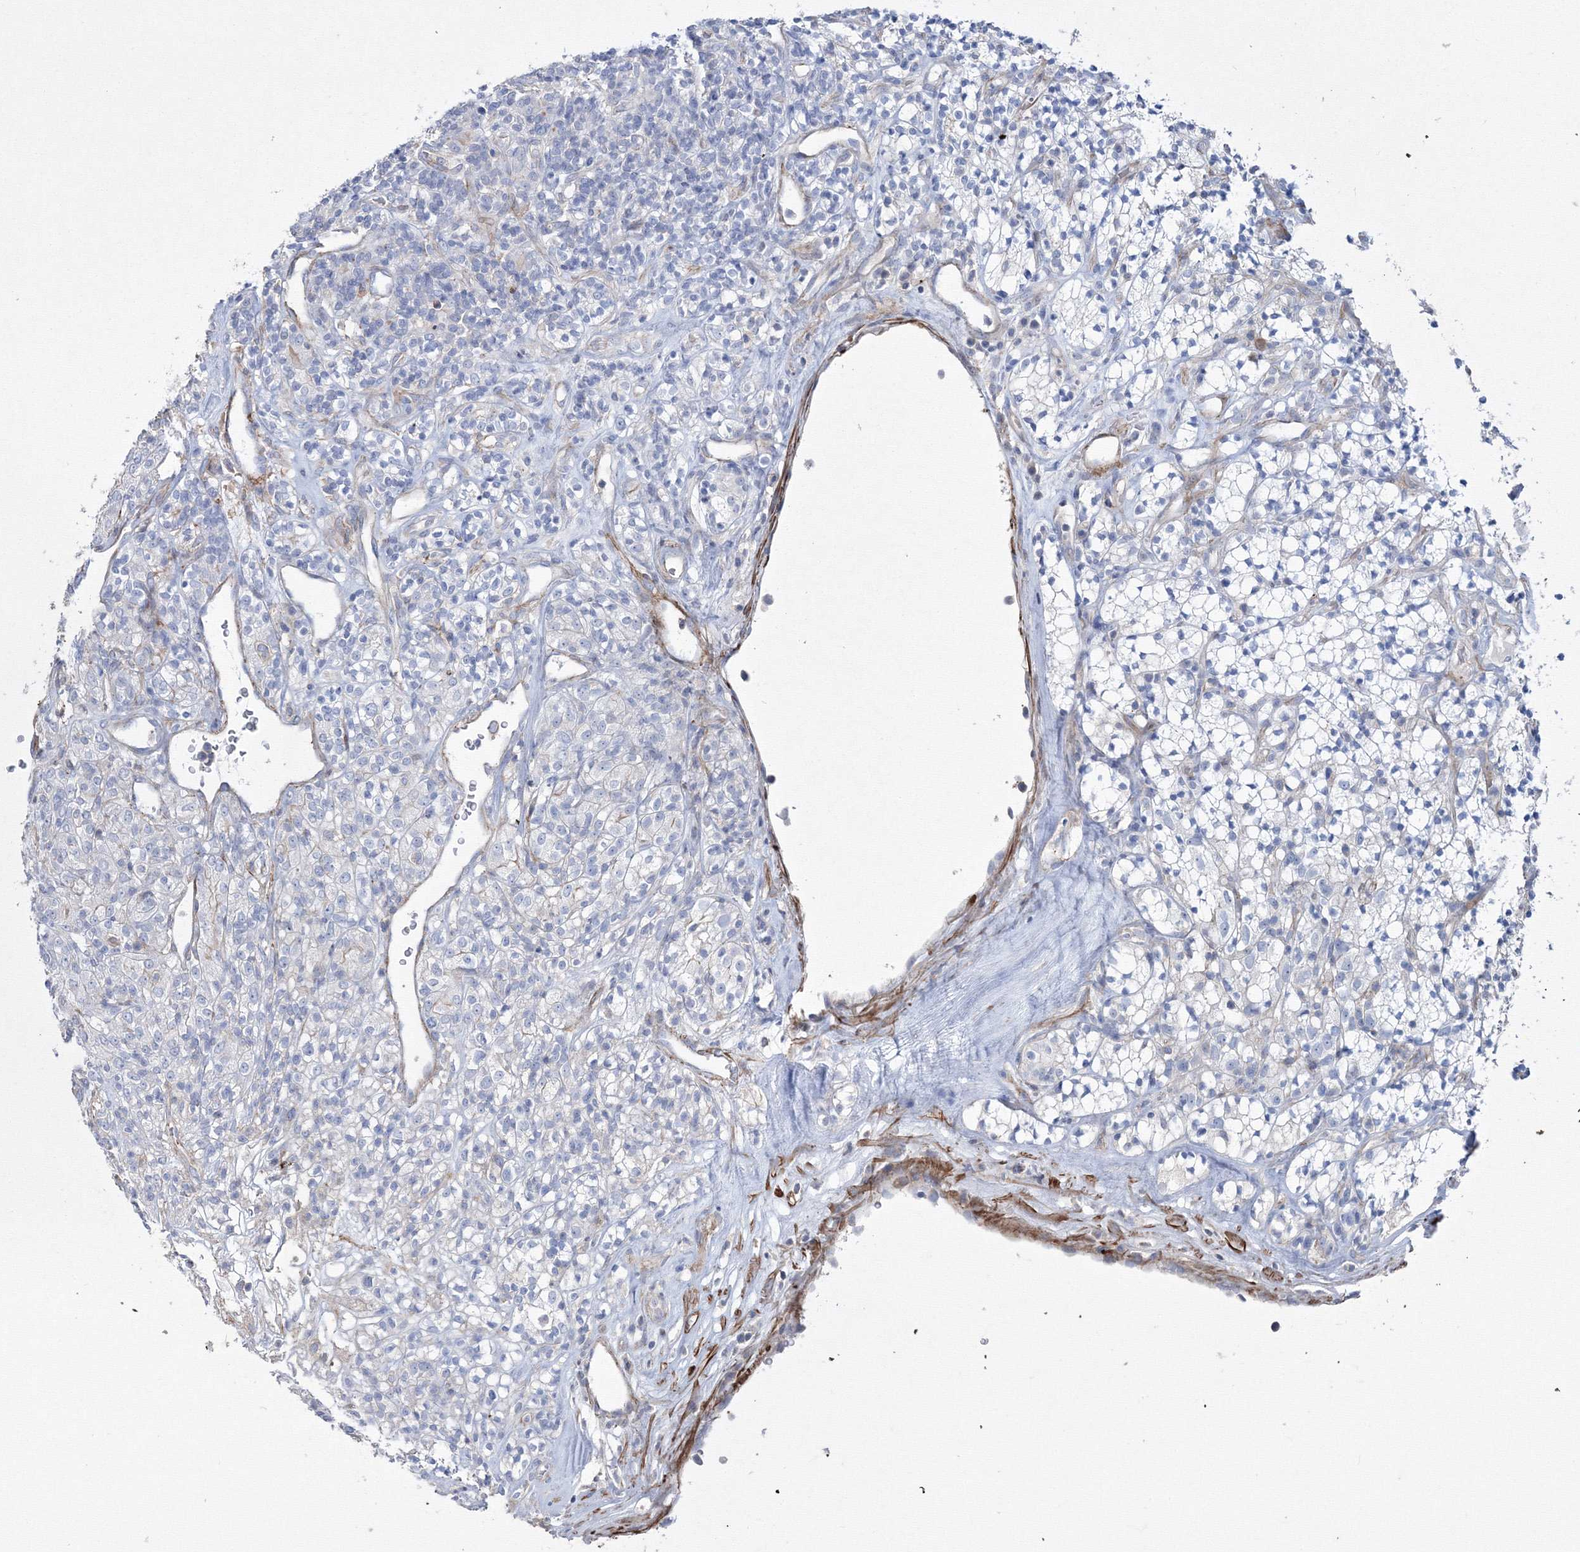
{"staining": {"intensity": "negative", "quantity": "none", "location": "none"}, "tissue": "renal cancer", "cell_type": "Tumor cells", "image_type": "cancer", "snomed": [{"axis": "morphology", "description": "Adenocarcinoma, NOS"}, {"axis": "topography", "description": "Kidney"}], "caption": "High magnification brightfield microscopy of renal cancer stained with DAB (brown) and counterstained with hematoxylin (blue): tumor cells show no significant positivity.", "gene": "GPR82", "patient": {"sex": "male", "age": 77}}